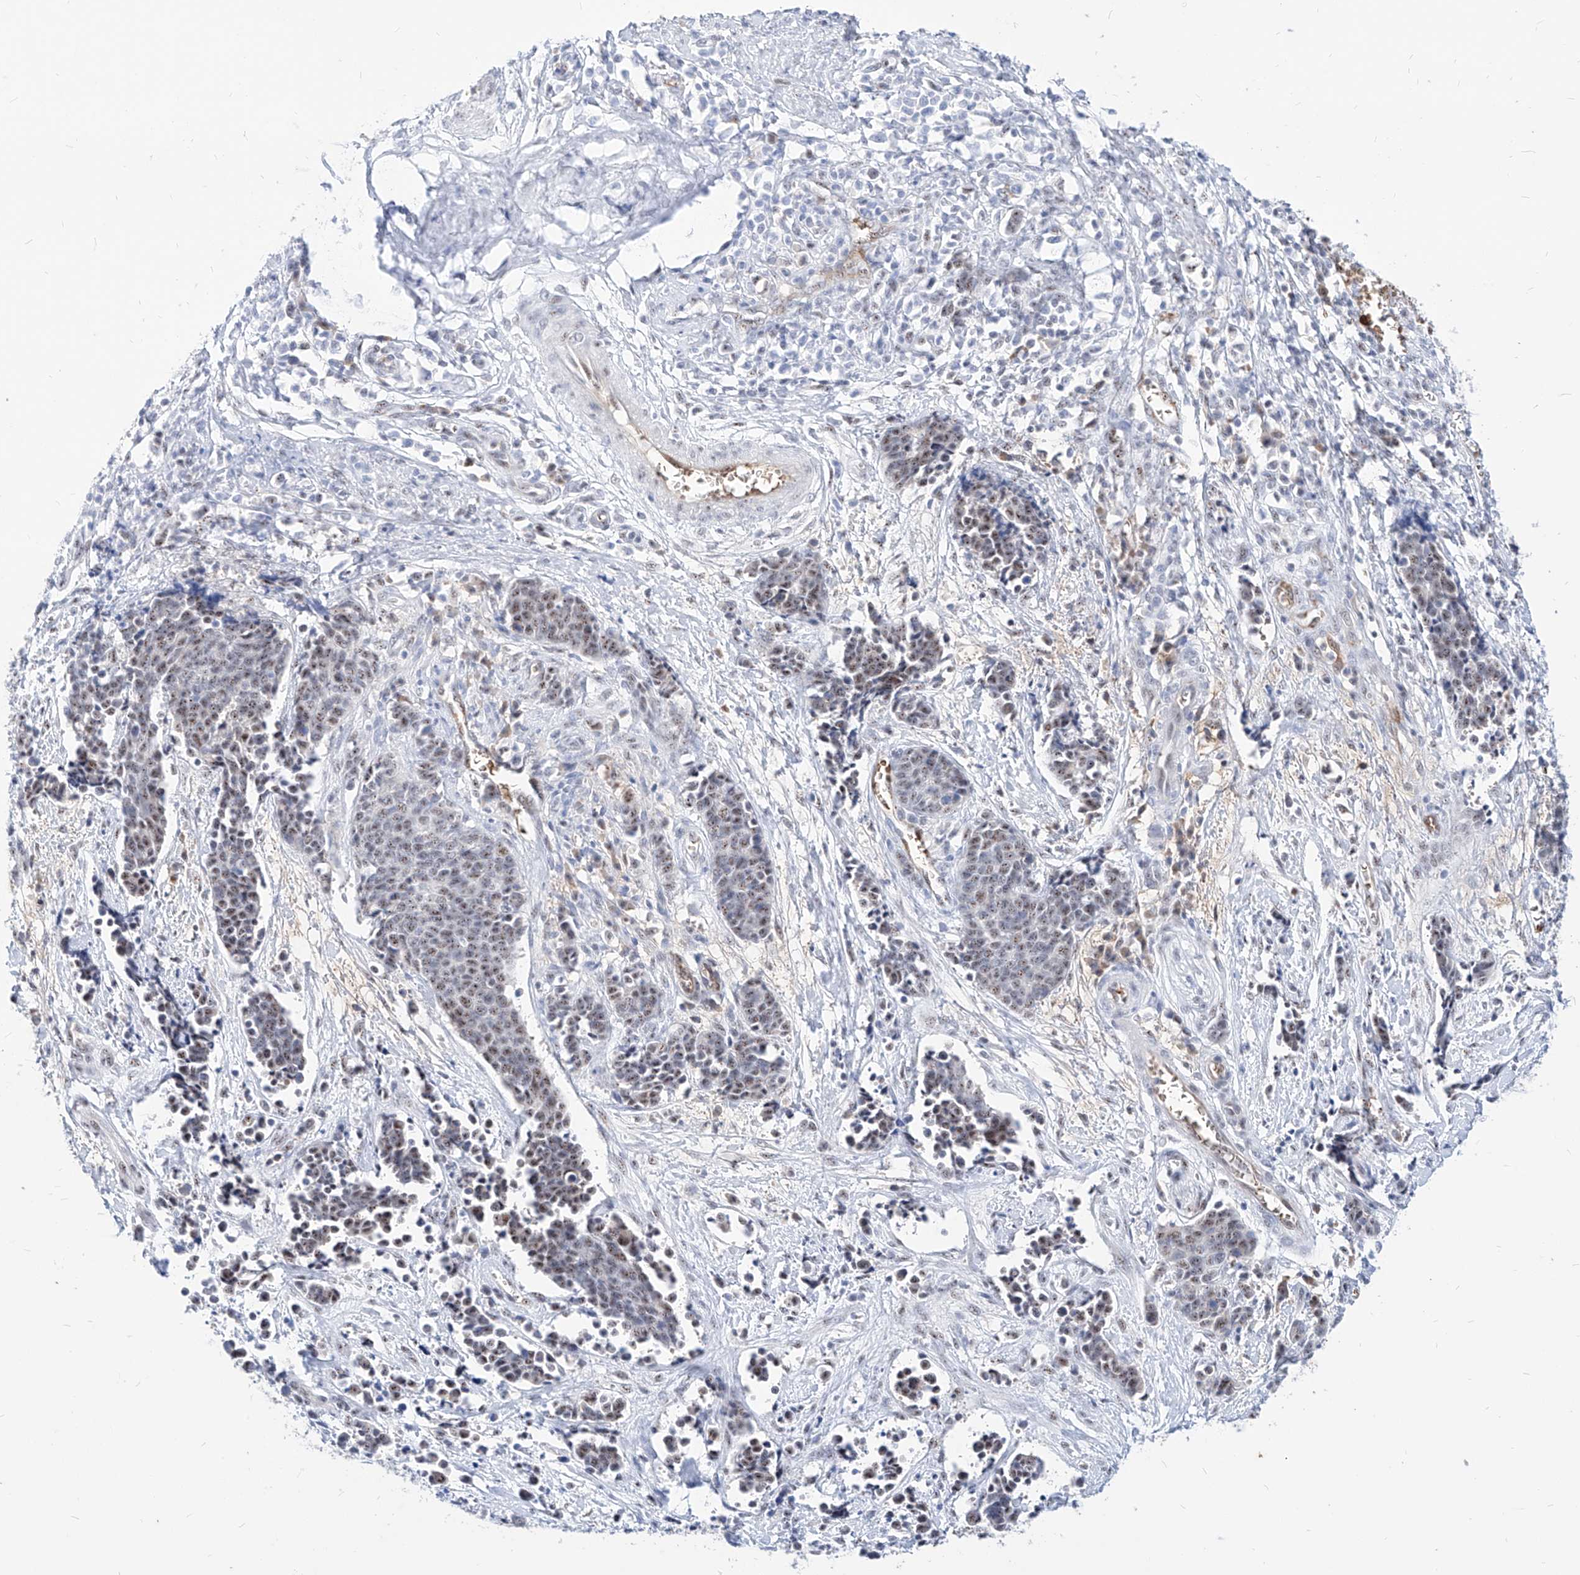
{"staining": {"intensity": "weak", "quantity": ">75%", "location": "nuclear"}, "tissue": "cervical cancer", "cell_type": "Tumor cells", "image_type": "cancer", "snomed": [{"axis": "morphology", "description": "Squamous cell carcinoma, NOS"}, {"axis": "topography", "description": "Cervix"}], "caption": "IHC of cervical squamous cell carcinoma demonstrates low levels of weak nuclear staining in about >75% of tumor cells.", "gene": "ZFP42", "patient": {"sex": "female", "age": 35}}